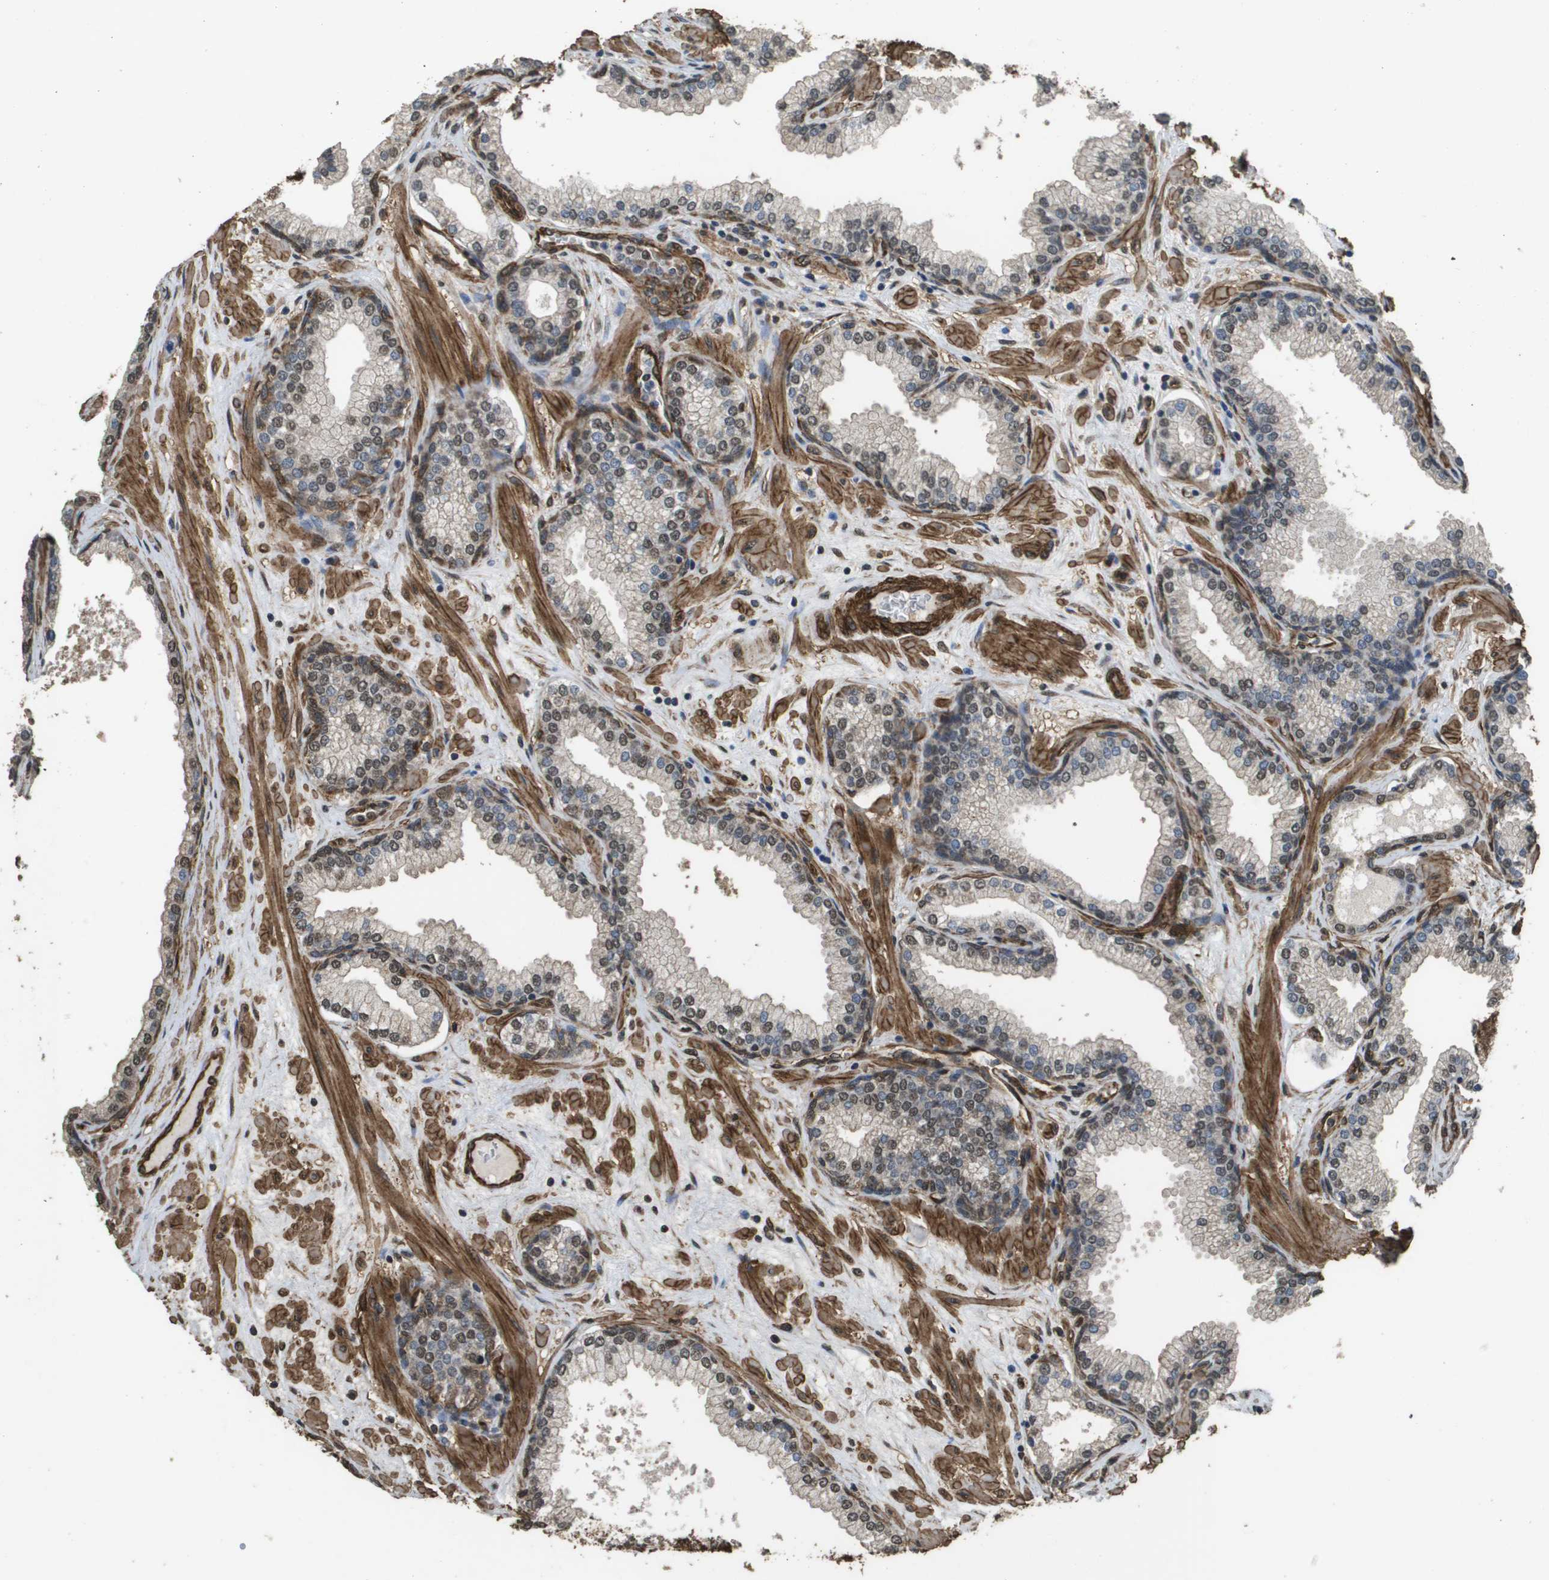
{"staining": {"intensity": "weak", "quantity": ">75%", "location": "nuclear"}, "tissue": "prostate", "cell_type": "Glandular cells", "image_type": "normal", "snomed": [{"axis": "morphology", "description": "Normal tissue, NOS"}, {"axis": "morphology", "description": "Urothelial carcinoma, Low grade"}, {"axis": "topography", "description": "Urinary bladder"}, {"axis": "topography", "description": "Prostate"}], "caption": "Protein staining exhibits weak nuclear staining in about >75% of glandular cells in normal prostate. The protein of interest is shown in brown color, while the nuclei are stained blue.", "gene": "AAMP", "patient": {"sex": "male", "age": 60}}